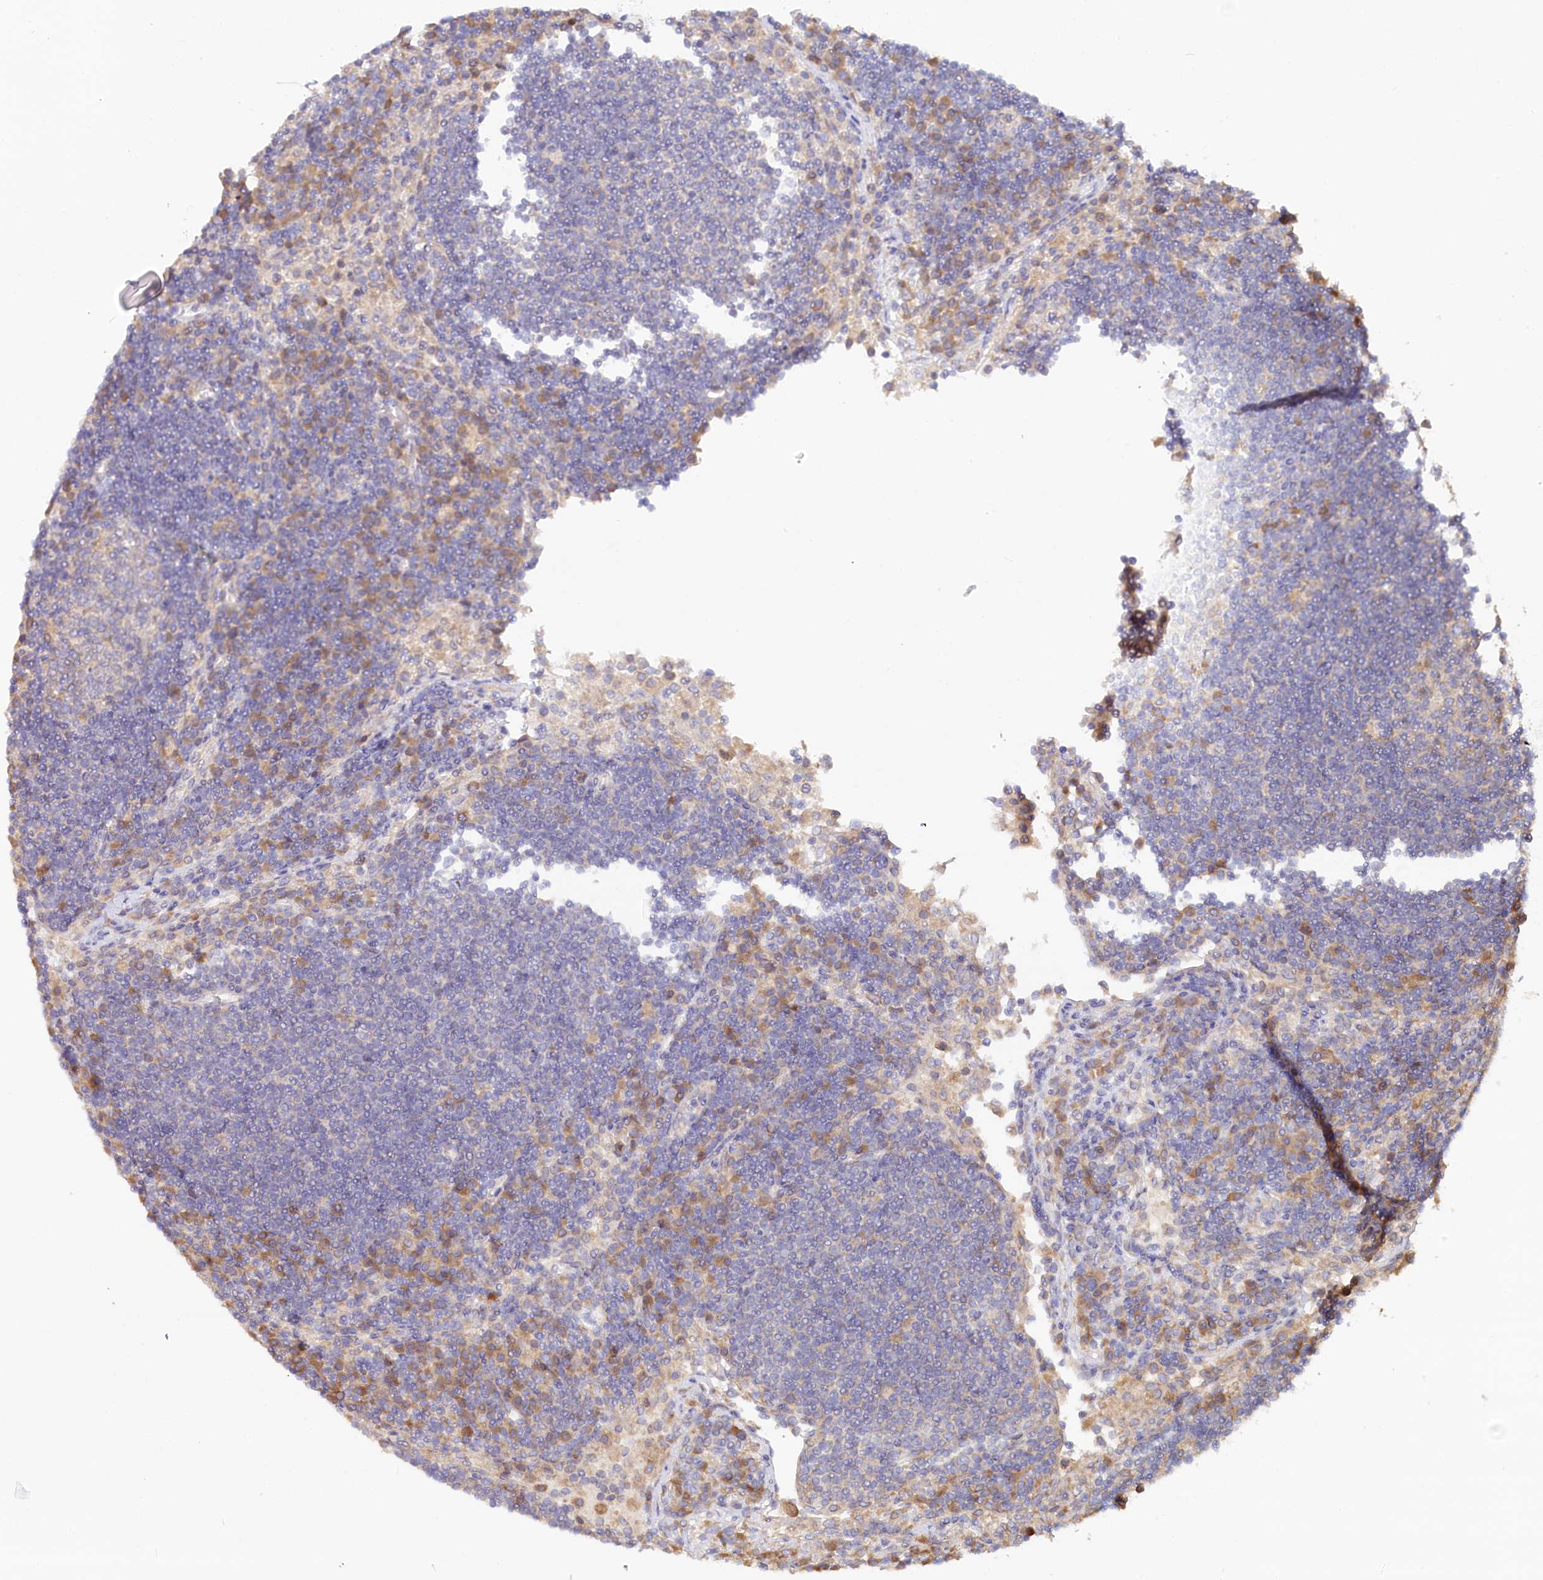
{"staining": {"intensity": "negative", "quantity": "none", "location": "none"}, "tissue": "lymph node", "cell_type": "Germinal center cells", "image_type": "normal", "snomed": [{"axis": "morphology", "description": "Normal tissue, NOS"}, {"axis": "topography", "description": "Lymph node"}], "caption": "This photomicrograph is of normal lymph node stained with immunohistochemistry to label a protein in brown with the nuclei are counter-stained blue. There is no expression in germinal center cells.", "gene": "PAIP2", "patient": {"sex": "female", "age": 53}}